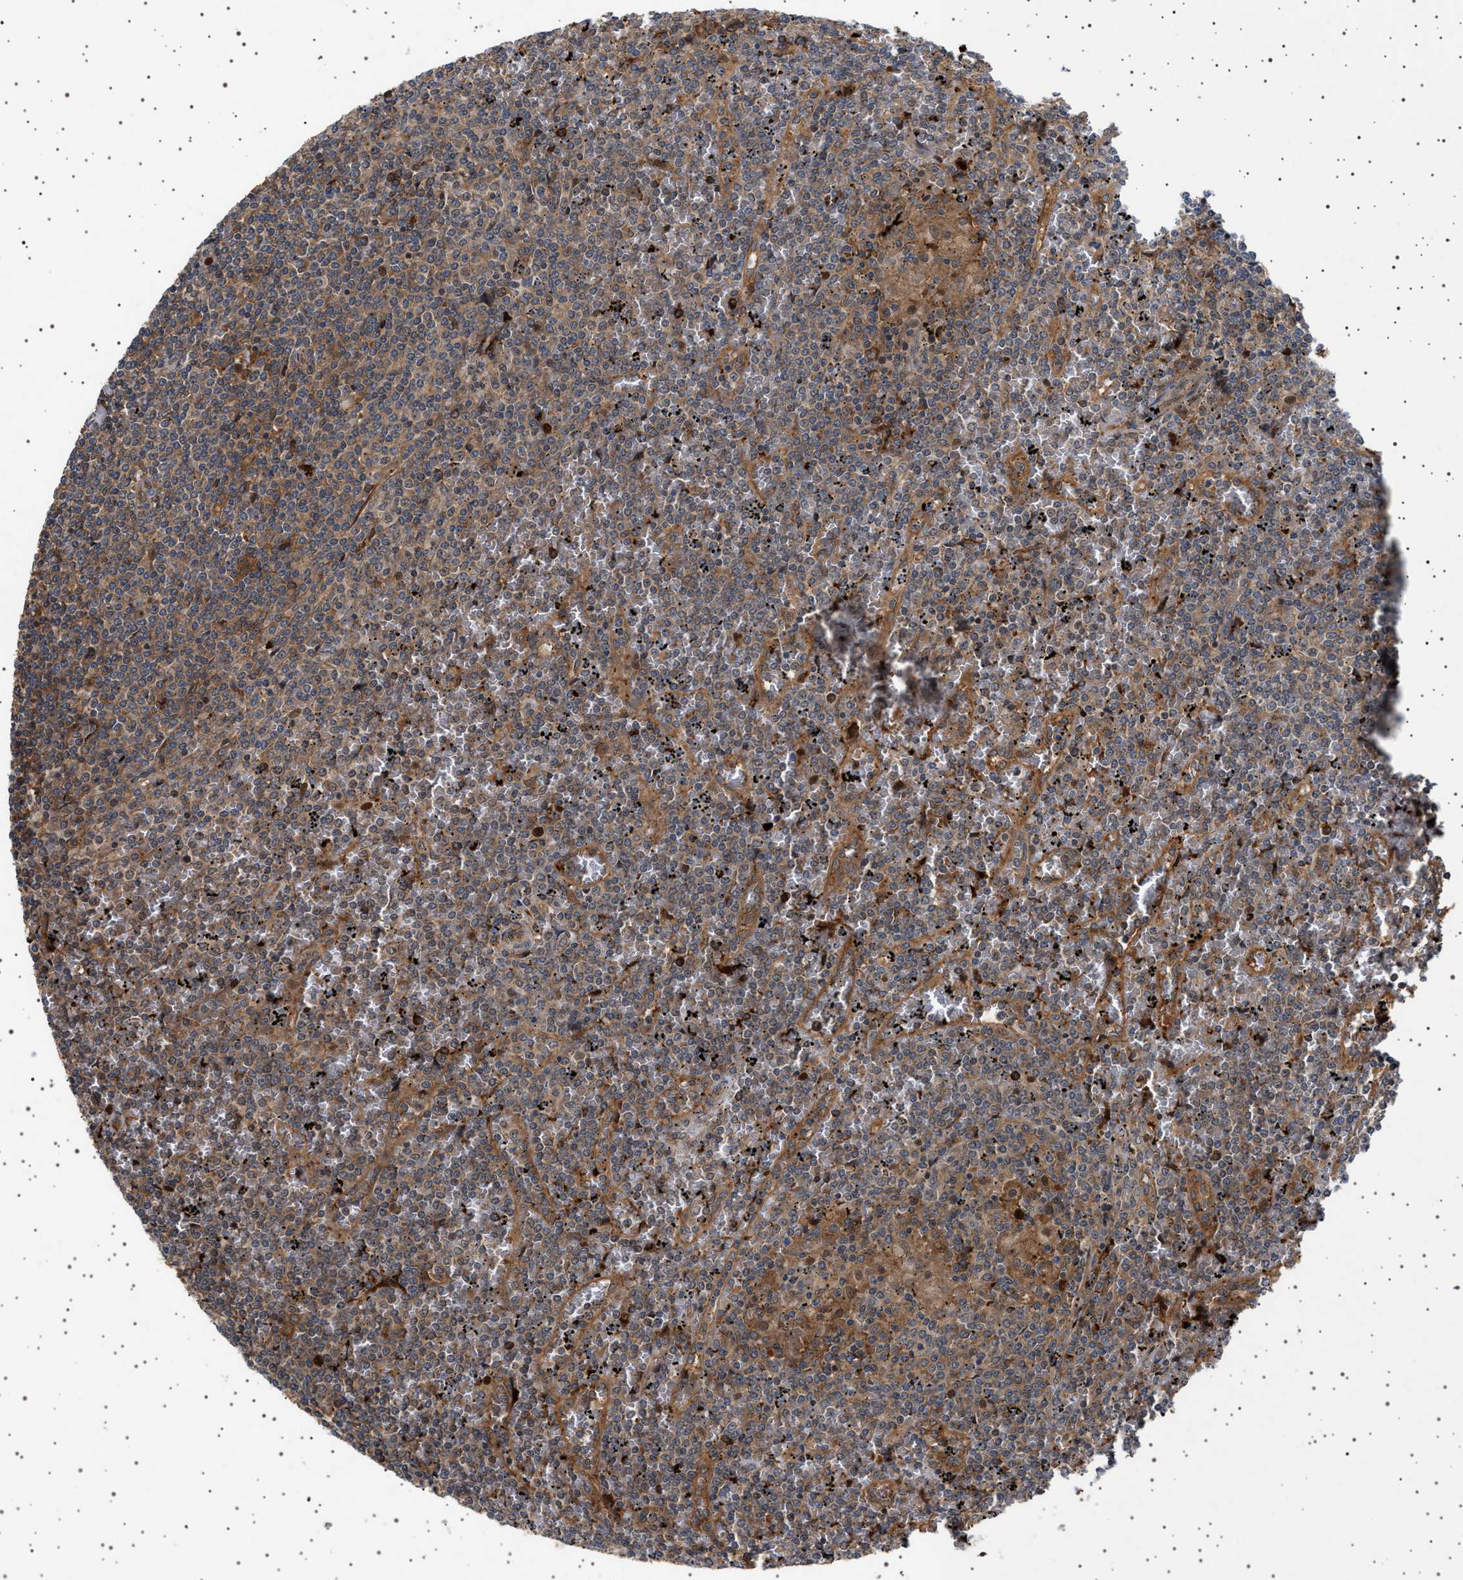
{"staining": {"intensity": "moderate", "quantity": "25%-75%", "location": "cytoplasmic/membranous"}, "tissue": "lymphoma", "cell_type": "Tumor cells", "image_type": "cancer", "snomed": [{"axis": "morphology", "description": "Malignant lymphoma, non-Hodgkin's type, Low grade"}, {"axis": "topography", "description": "Spleen"}], "caption": "Immunohistochemistry (DAB) staining of human lymphoma exhibits moderate cytoplasmic/membranous protein expression in about 25%-75% of tumor cells. (Brightfield microscopy of DAB IHC at high magnification).", "gene": "FICD", "patient": {"sex": "female", "age": 19}}